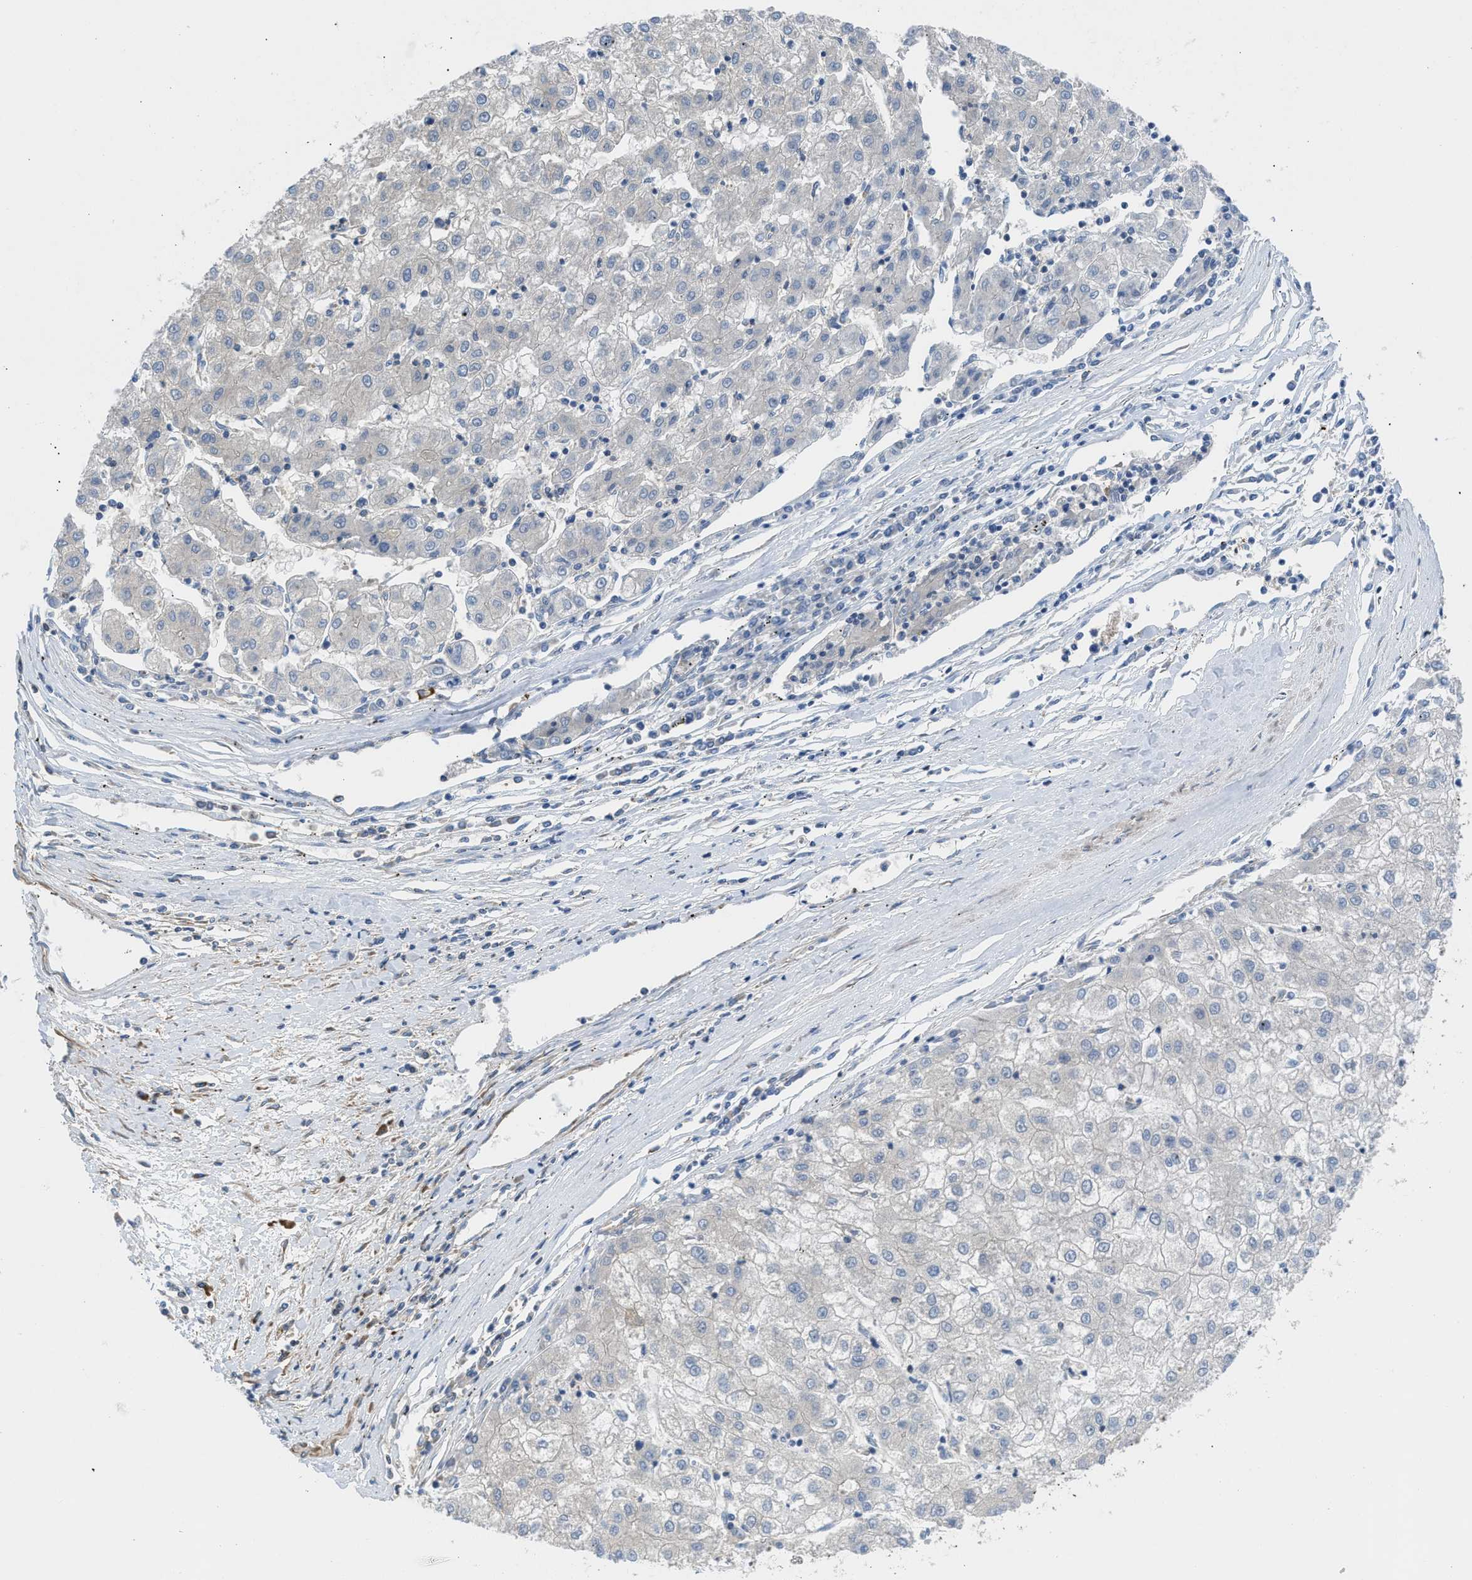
{"staining": {"intensity": "negative", "quantity": "none", "location": "none"}, "tissue": "liver cancer", "cell_type": "Tumor cells", "image_type": "cancer", "snomed": [{"axis": "morphology", "description": "Carcinoma, Hepatocellular, NOS"}, {"axis": "topography", "description": "Liver"}], "caption": "Tumor cells show no significant protein positivity in liver hepatocellular carcinoma. (DAB immunohistochemistry (IHC) visualized using brightfield microscopy, high magnification).", "gene": "CHKB", "patient": {"sex": "male", "age": 72}}